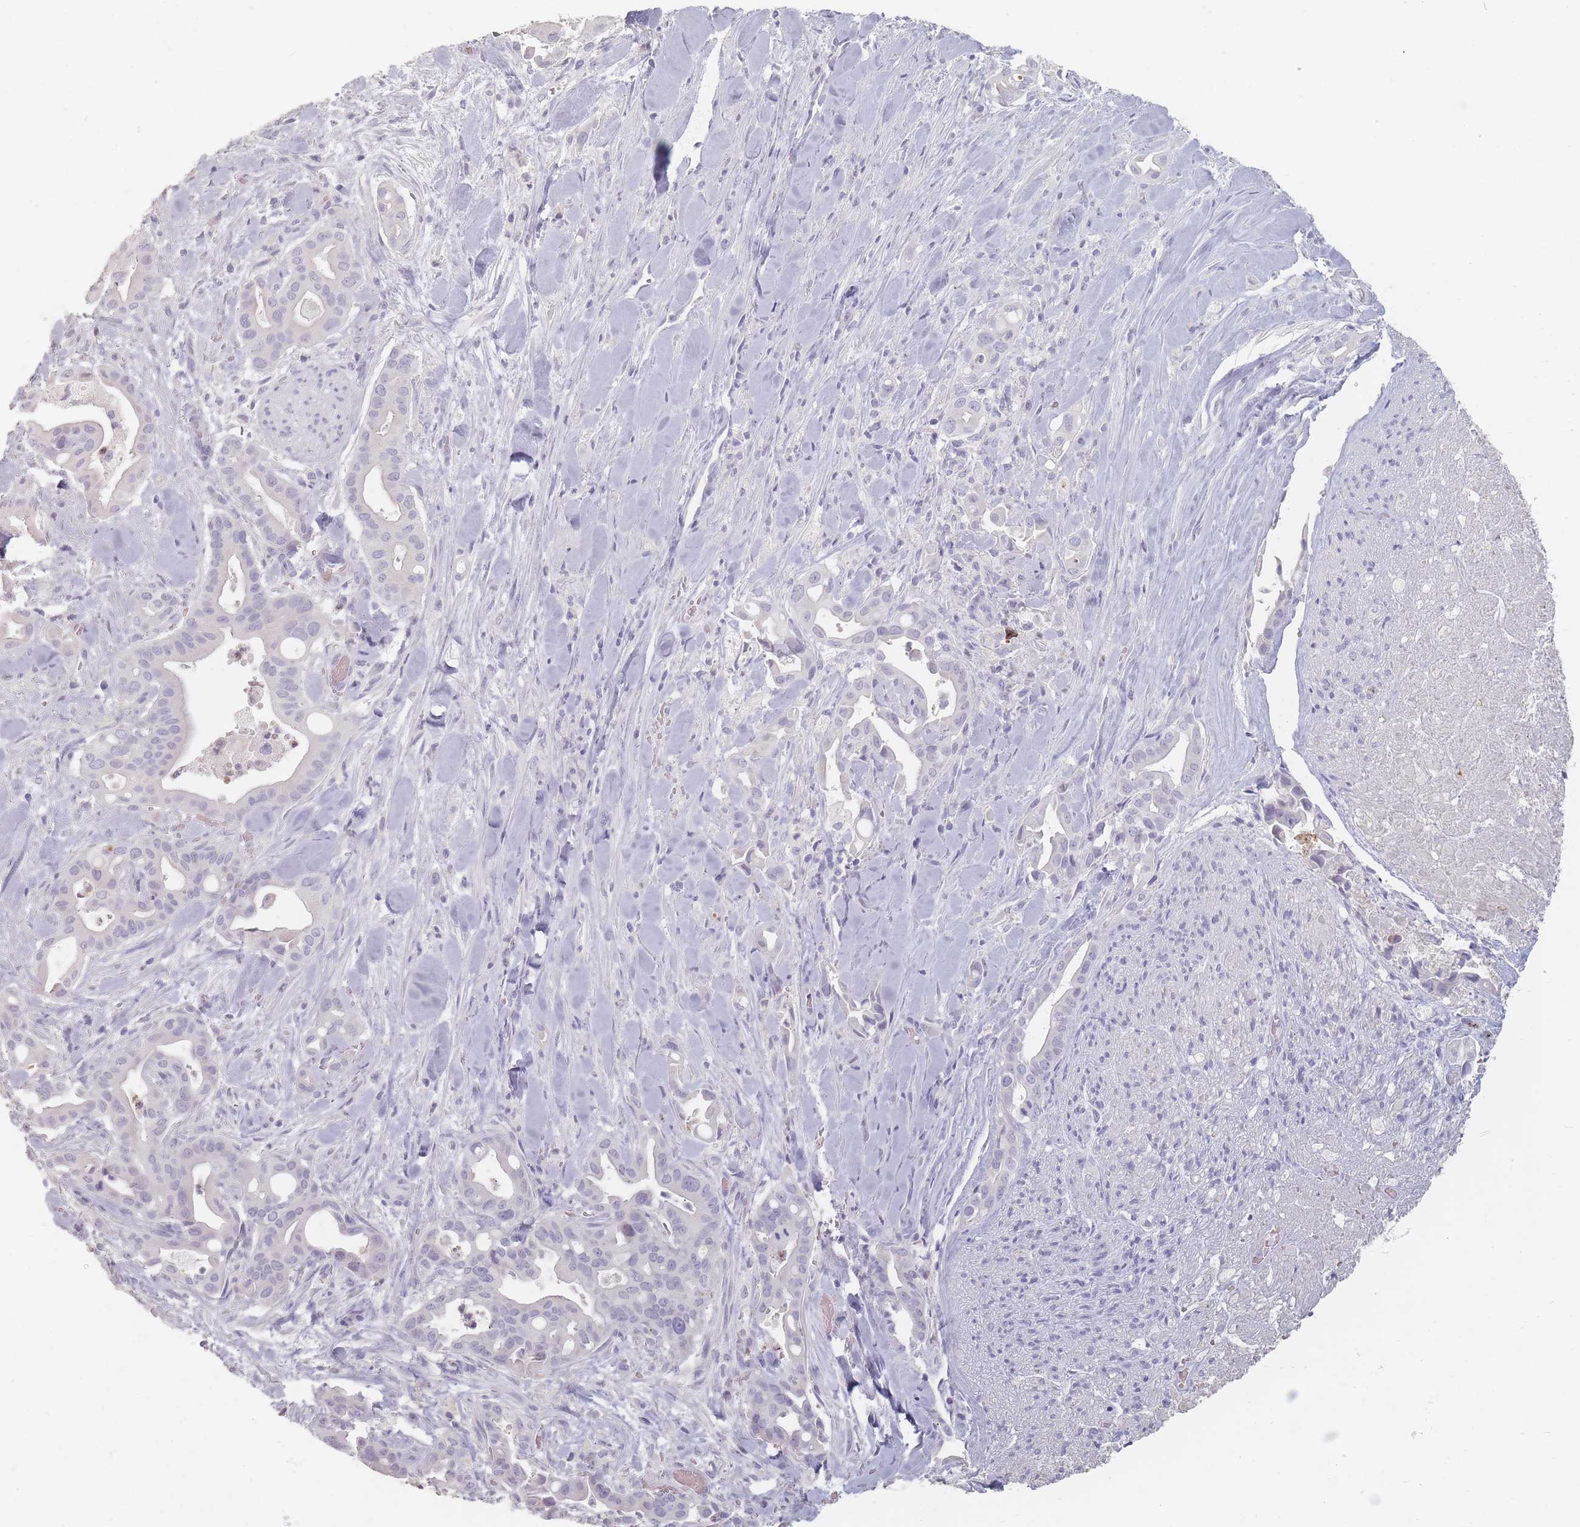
{"staining": {"intensity": "negative", "quantity": "none", "location": "none"}, "tissue": "liver cancer", "cell_type": "Tumor cells", "image_type": "cancer", "snomed": [{"axis": "morphology", "description": "Cholangiocarcinoma"}, {"axis": "topography", "description": "Liver"}], "caption": "High magnification brightfield microscopy of liver cancer stained with DAB (3,3'-diaminobenzidine) (brown) and counterstained with hematoxylin (blue): tumor cells show no significant expression.", "gene": "HELZ2", "patient": {"sex": "female", "age": 68}}